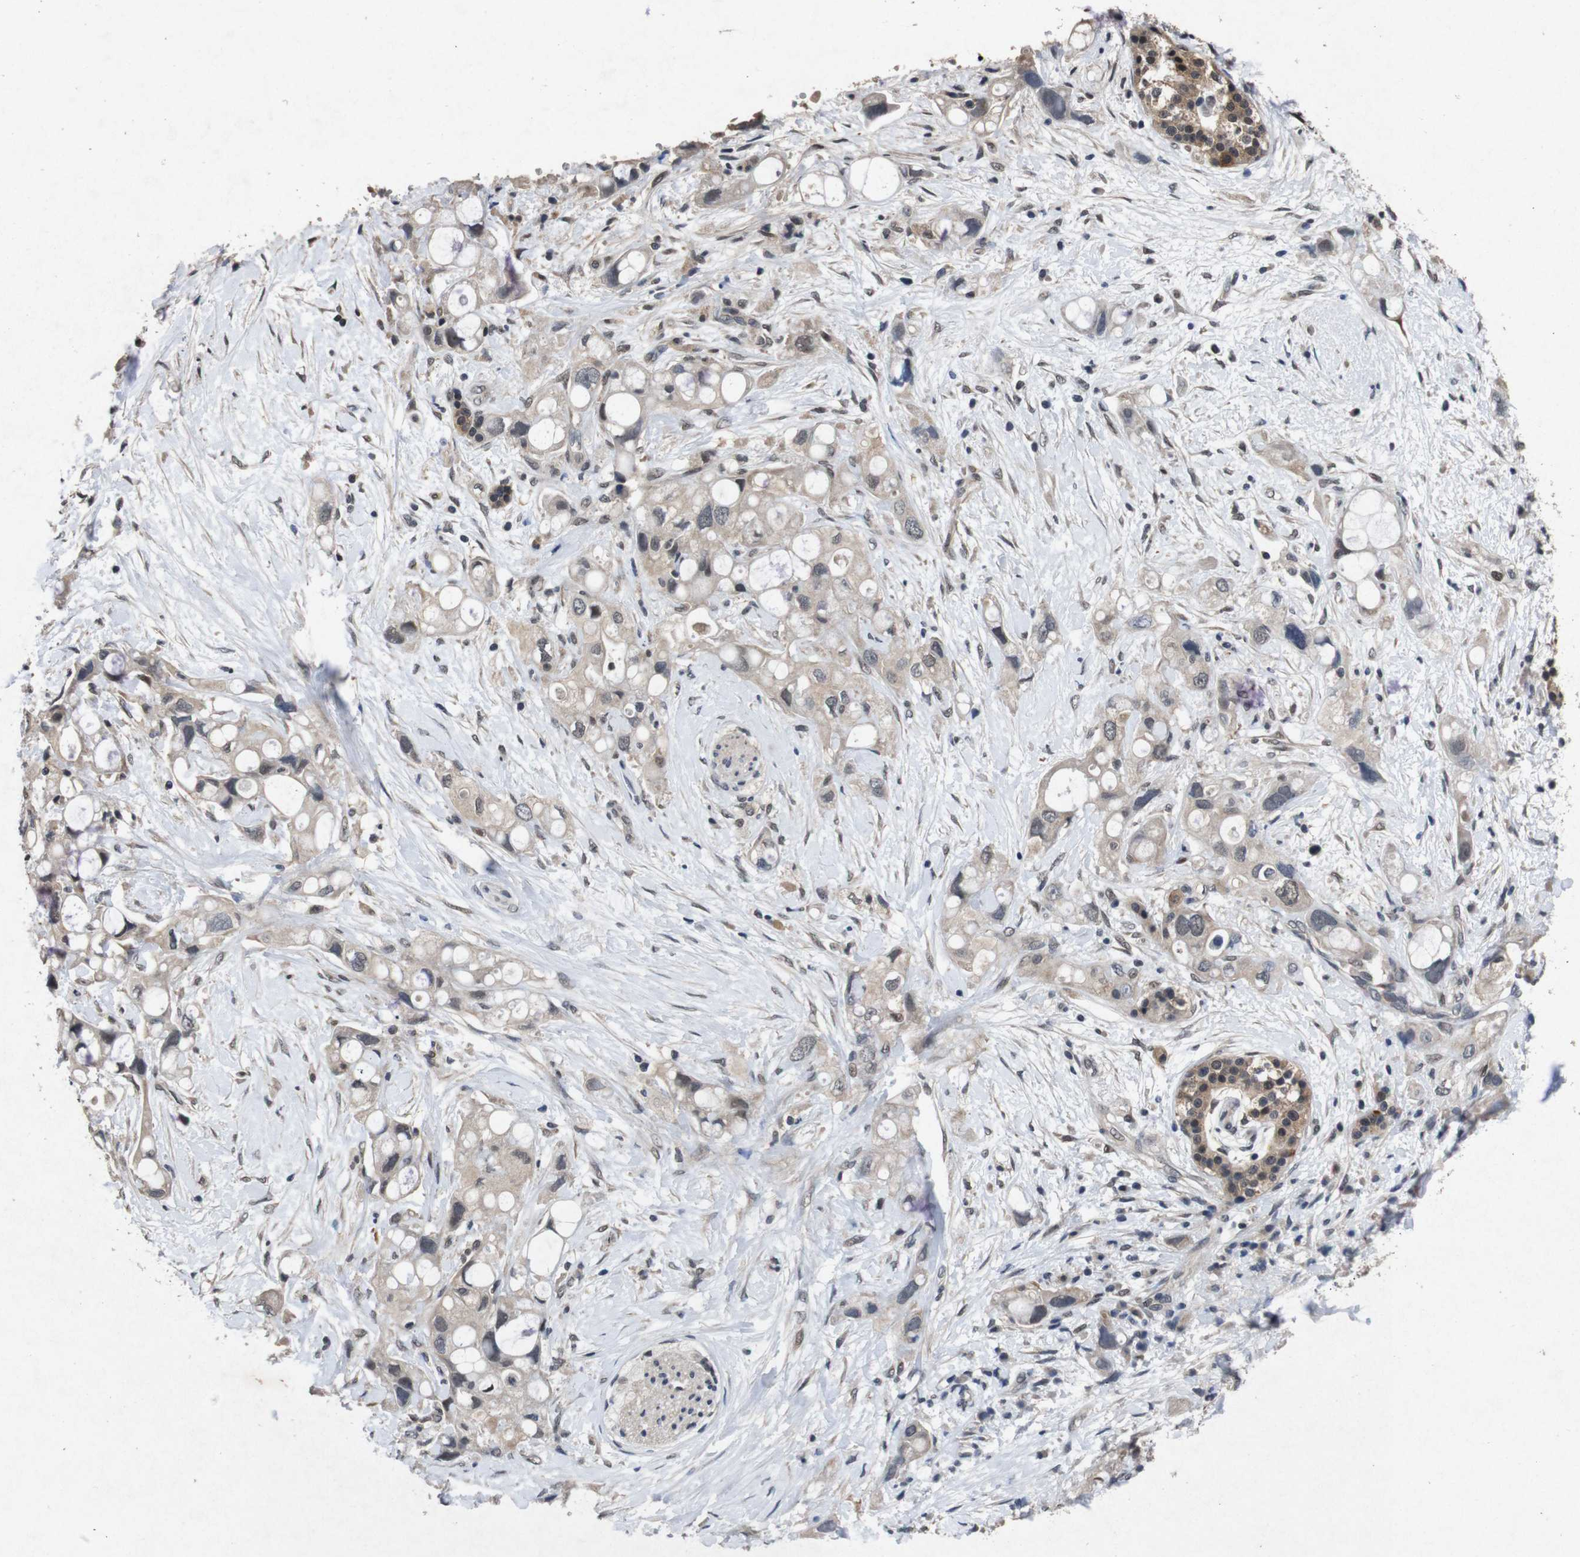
{"staining": {"intensity": "weak", "quantity": "<25%", "location": "cytoplasmic/membranous"}, "tissue": "pancreatic cancer", "cell_type": "Tumor cells", "image_type": "cancer", "snomed": [{"axis": "morphology", "description": "Adenocarcinoma, NOS"}, {"axis": "topography", "description": "Pancreas"}], "caption": "Immunohistochemistry of pancreatic cancer shows no positivity in tumor cells.", "gene": "AKT3", "patient": {"sex": "female", "age": 56}}